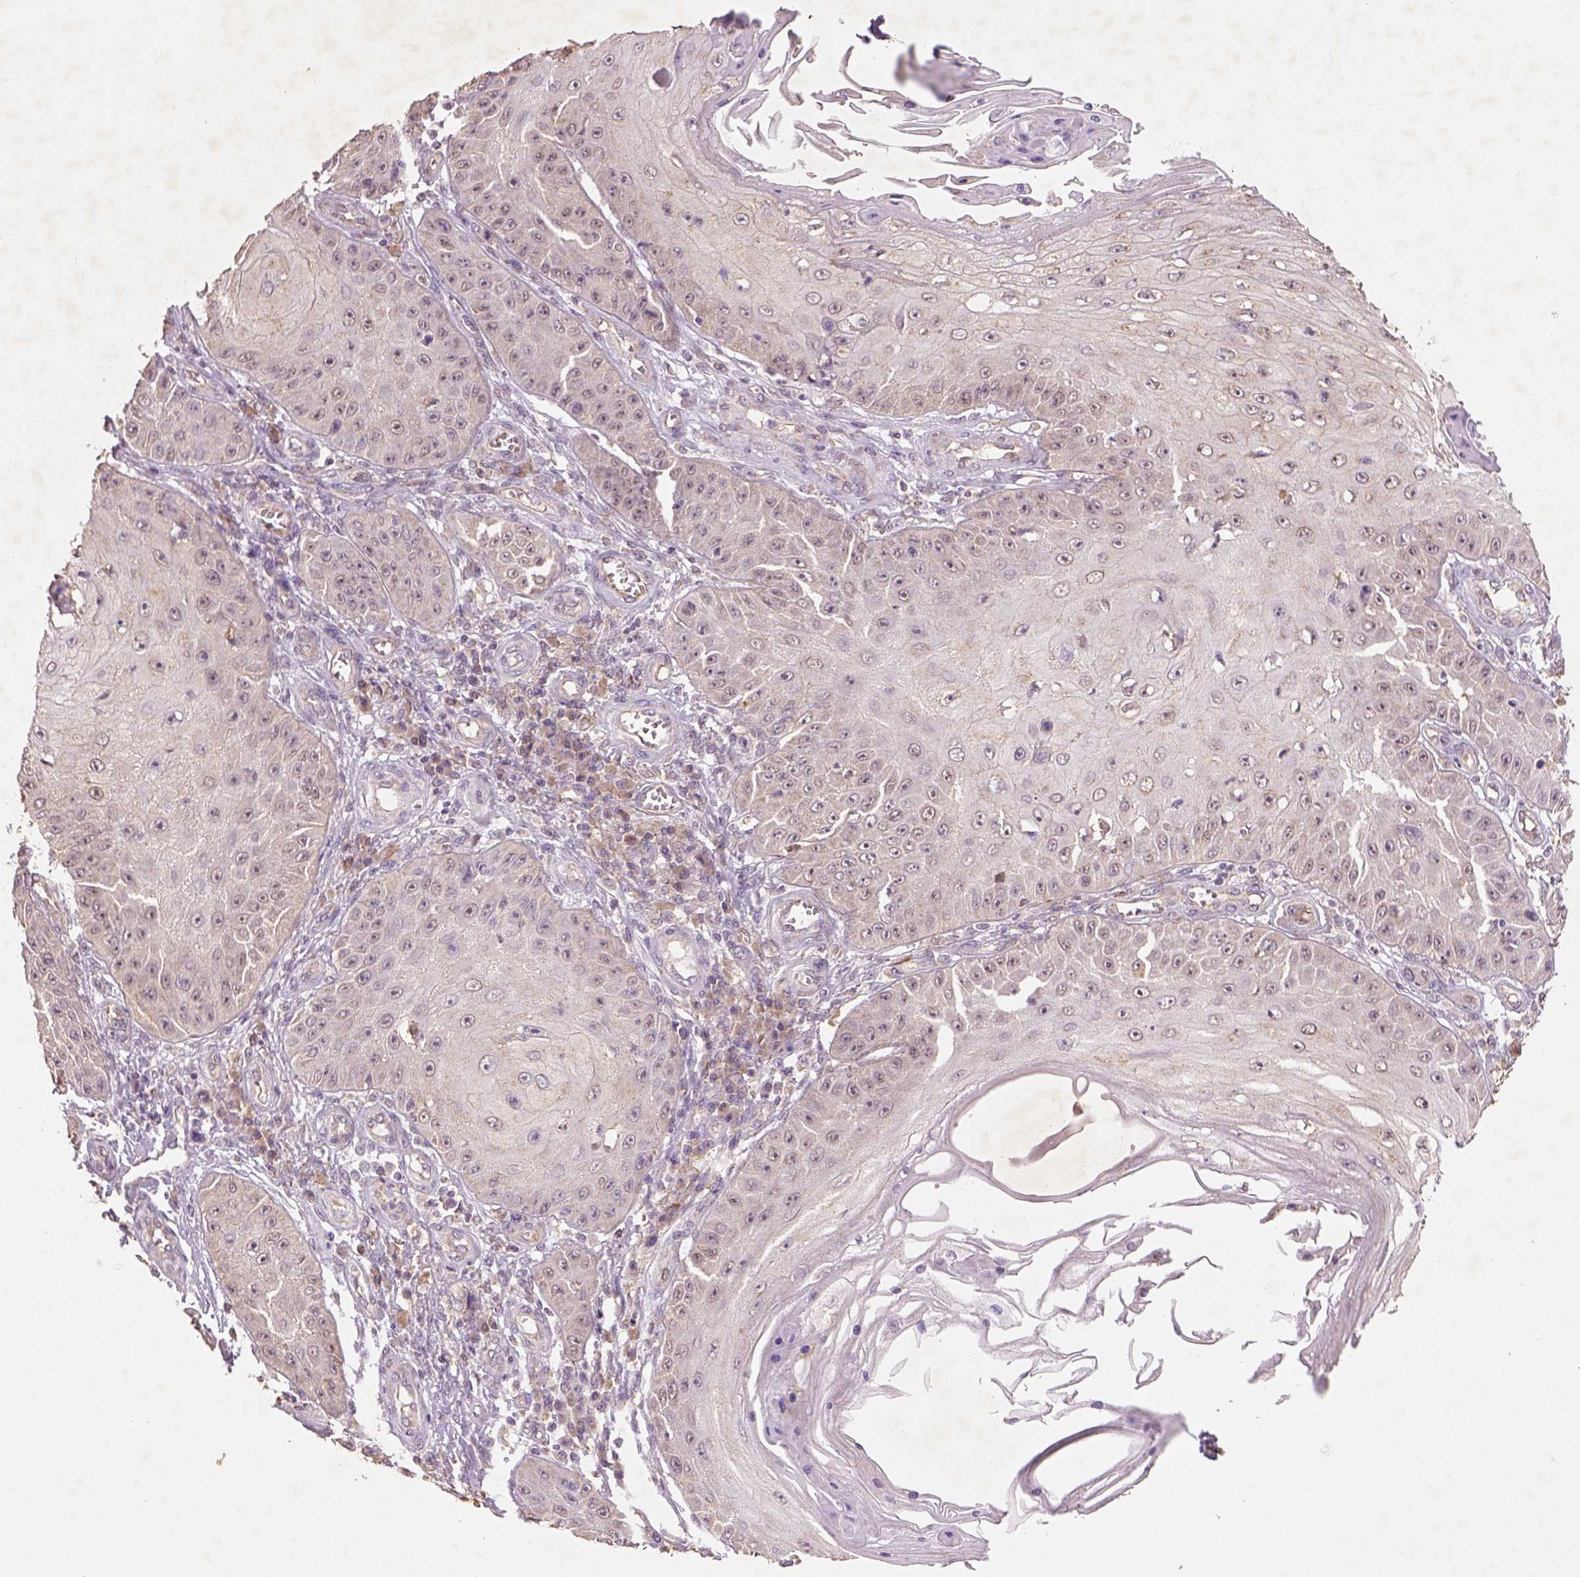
{"staining": {"intensity": "negative", "quantity": "none", "location": "none"}, "tissue": "skin cancer", "cell_type": "Tumor cells", "image_type": "cancer", "snomed": [{"axis": "morphology", "description": "Squamous cell carcinoma, NOS"}, {"axis": "topography", "description": "Skin"}], "caption": "Skin cancer (squamous cell carcinoma) was stained to show a protein in brown. There is no significant positivity in tumor cells.", "gene": "AP2B1", "patient": {"sex": "male", "age": 70}}